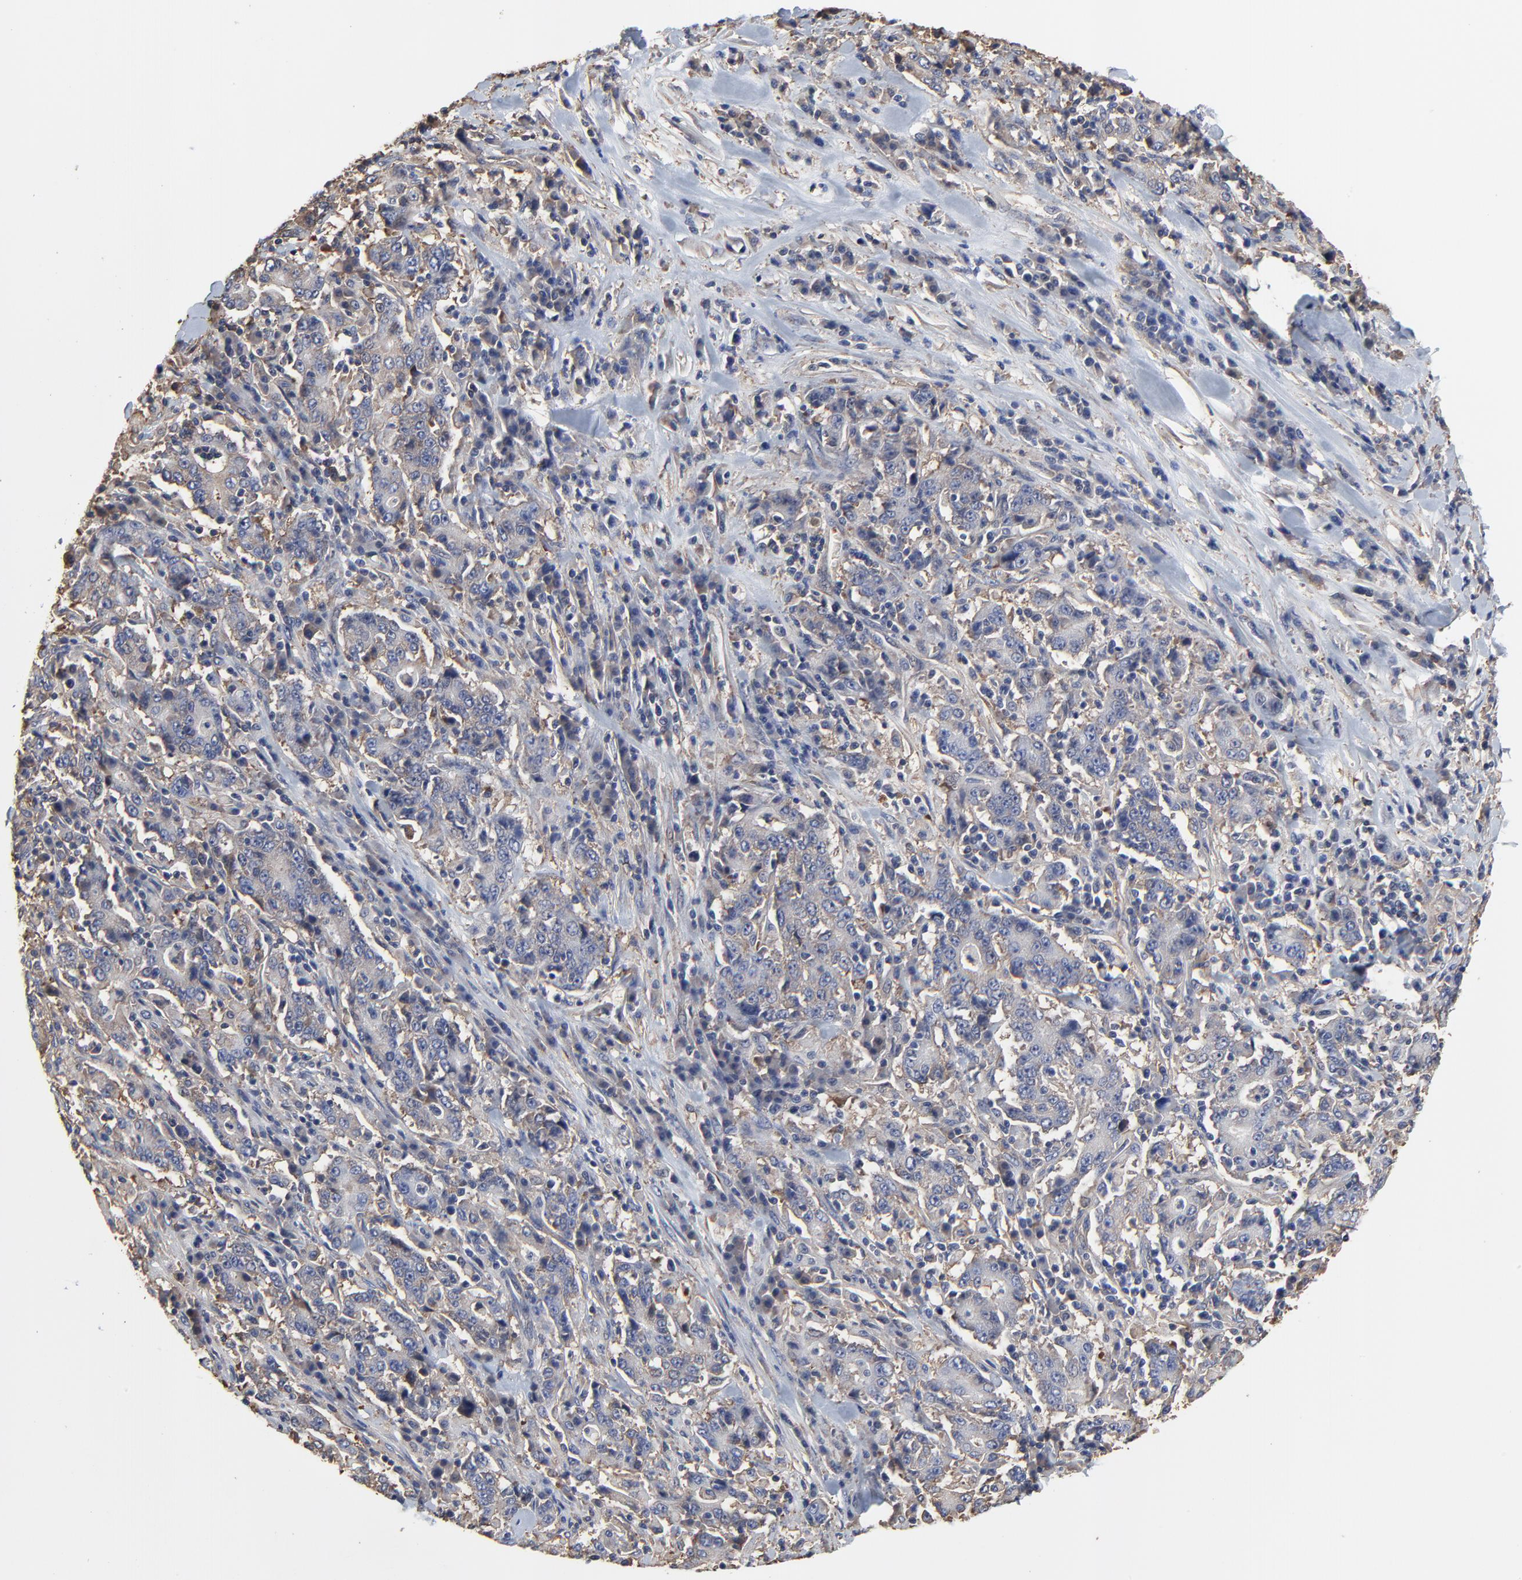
{"staining": {"intensity": "weak", "quantity": ">75%", "location": "cytoplasmic/membranous"}, "tissue": "stomach cancer", "cell_type": "Tumor cells", "image_type": "cancer", "snomed": [{"axis": "morphology", "description": "Normal tissue, NOS"}, {"axis": "morphology", "description": "Adenocarcinoma, NOS"}, {"axis": "topography", "description": "Stomach, upper"}, {"axis": "topography", "description": "Stomach"}], "caption": "This image shows immunohistochemistry staining of stomach adenocarcinoma, with low weak cytoplasmic/membranous positivity in approximately >75% of tumor cells.", "gene": "NXF3", "patient": {"sex": "male", "age": 59}}